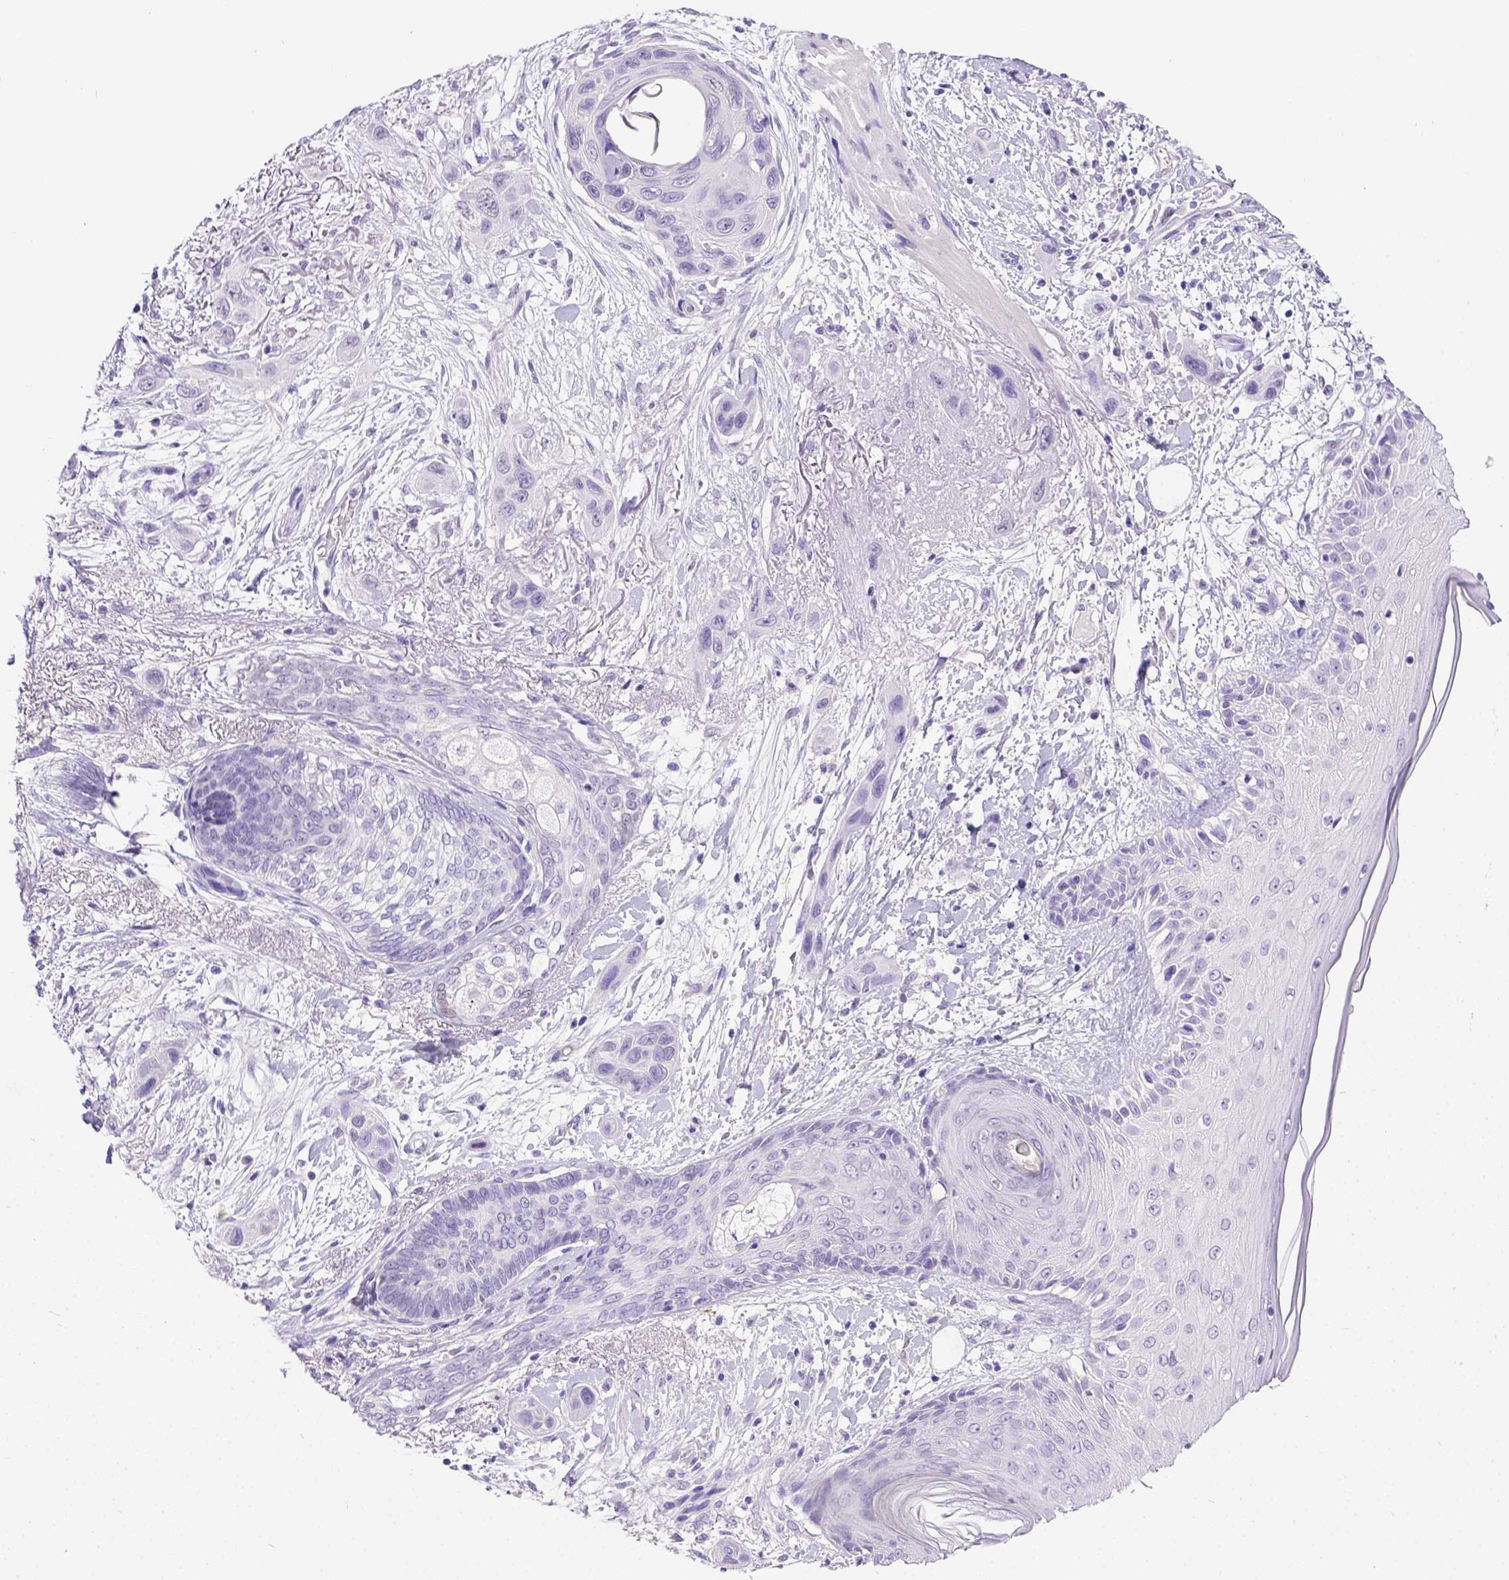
{"staining": {"intensity": "negative", "quantity": "none", "location": "none"}, "tissue": "skin cancer", "cell_type": "Tumor cells", "image_type": "cancer", "snomed": [{"axis": "morphology", "description": "Squamous cell carcinoma, NOS"}, {"axis": "topography", "description": "Skin"}], "caption": "This is a micrograph of immunohistochemistry (IHC) staining of skin cancer (squamous cell carcinoma), which shows no staining in tumor cells.", "gene": "ESR1", "patient": {"sex": "male", "age": 79}}